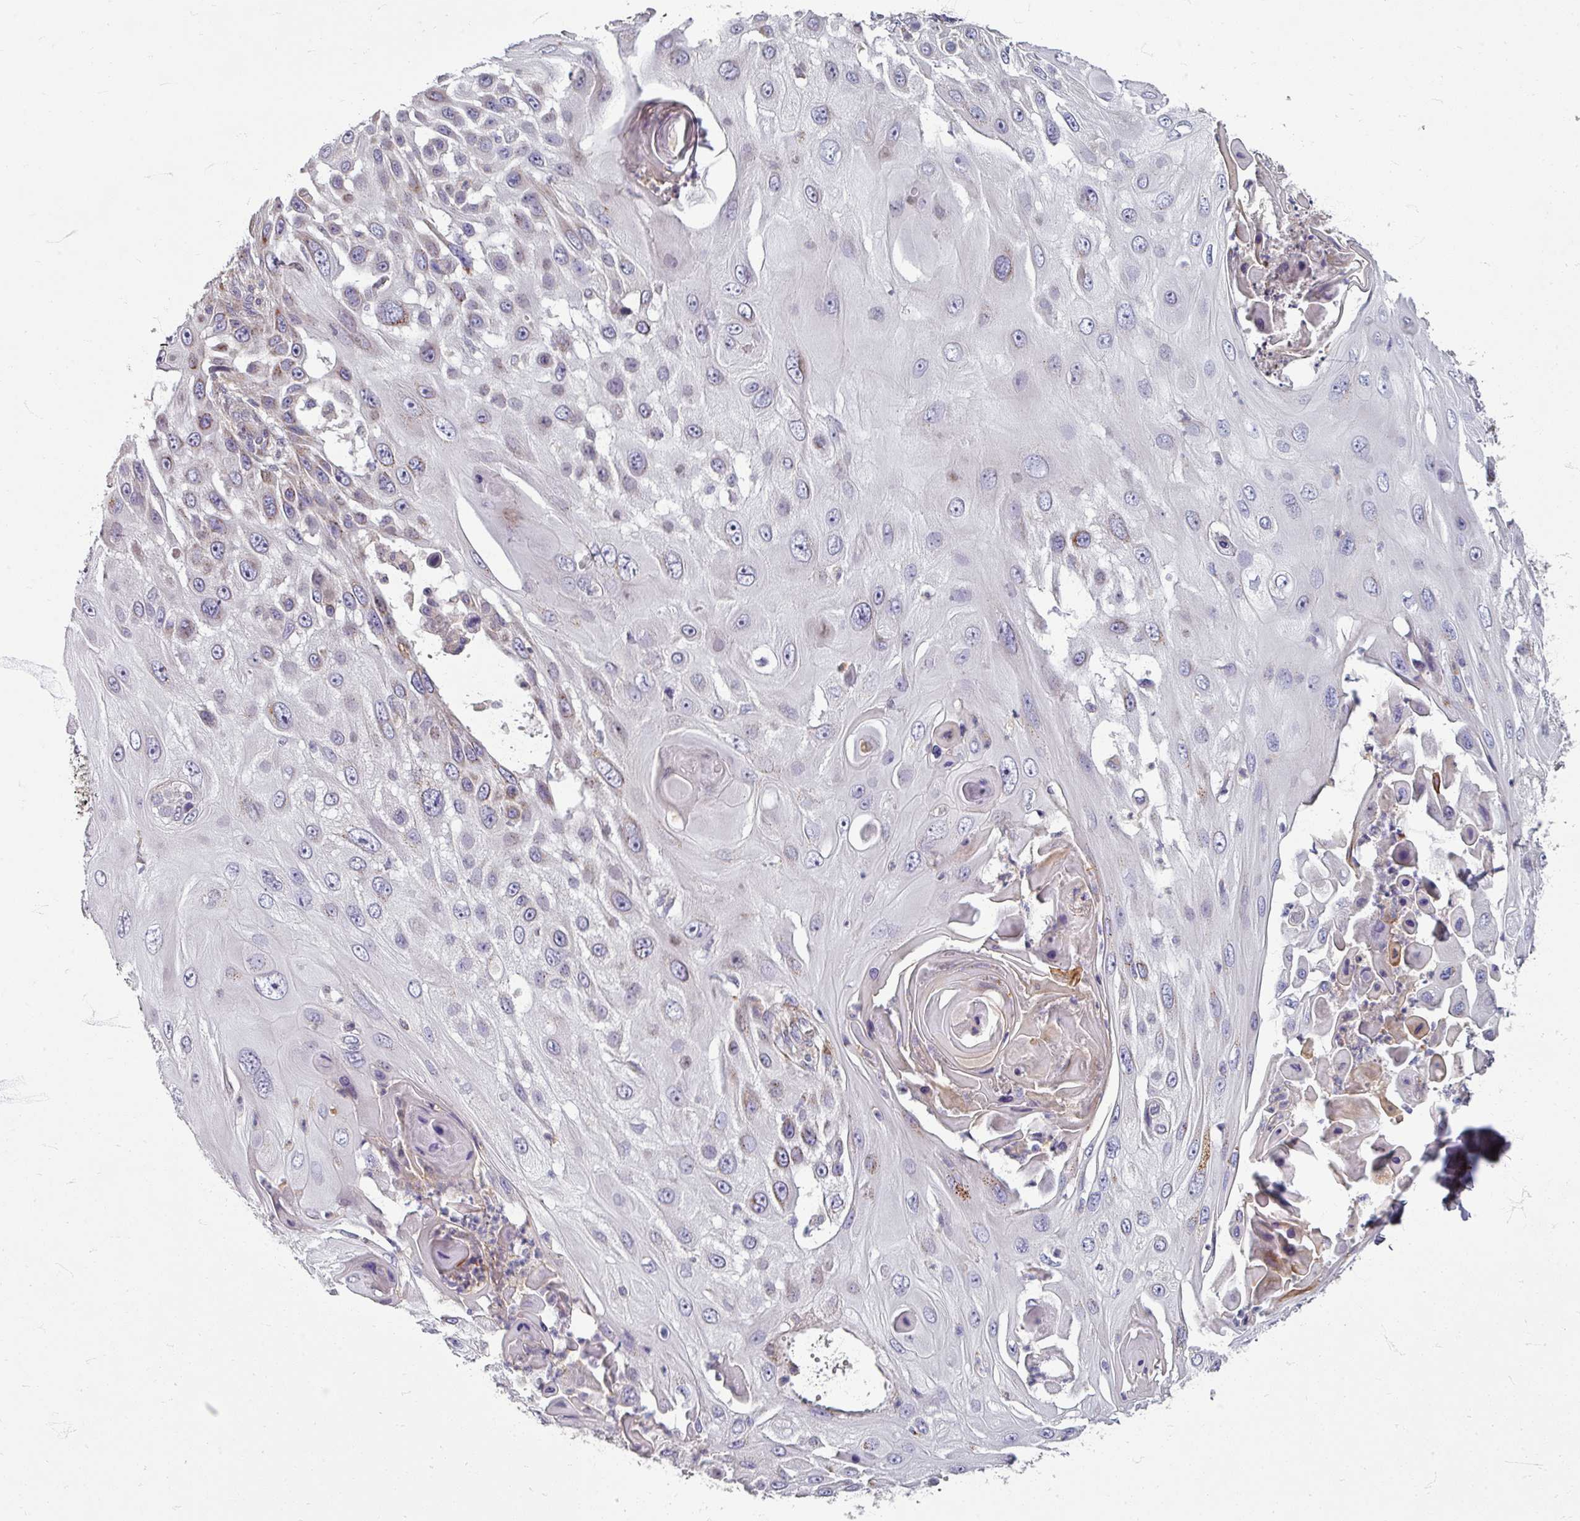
{"staining": {"intensity": "moderate", "quantity": "<25%", "location": "cytoplasmic/membranous"}, "tissue": "skin cancer", "cell_type": "Tumor cells", "image_type": "cancer", "snomed": [{"axis": "morphology", "description": "Squamous cell carcinoma, NOS"}, {"axis": "topography", "description": "Skin"}], "caption": "Skin cancer was stained to show a protein in brown. There is low levels of moderate cytoplasmic/membranous expression in approximately <25% of tumor cells.", "gene": "GABARAPL1", "patient": {"sex": "female", "age": 44}}